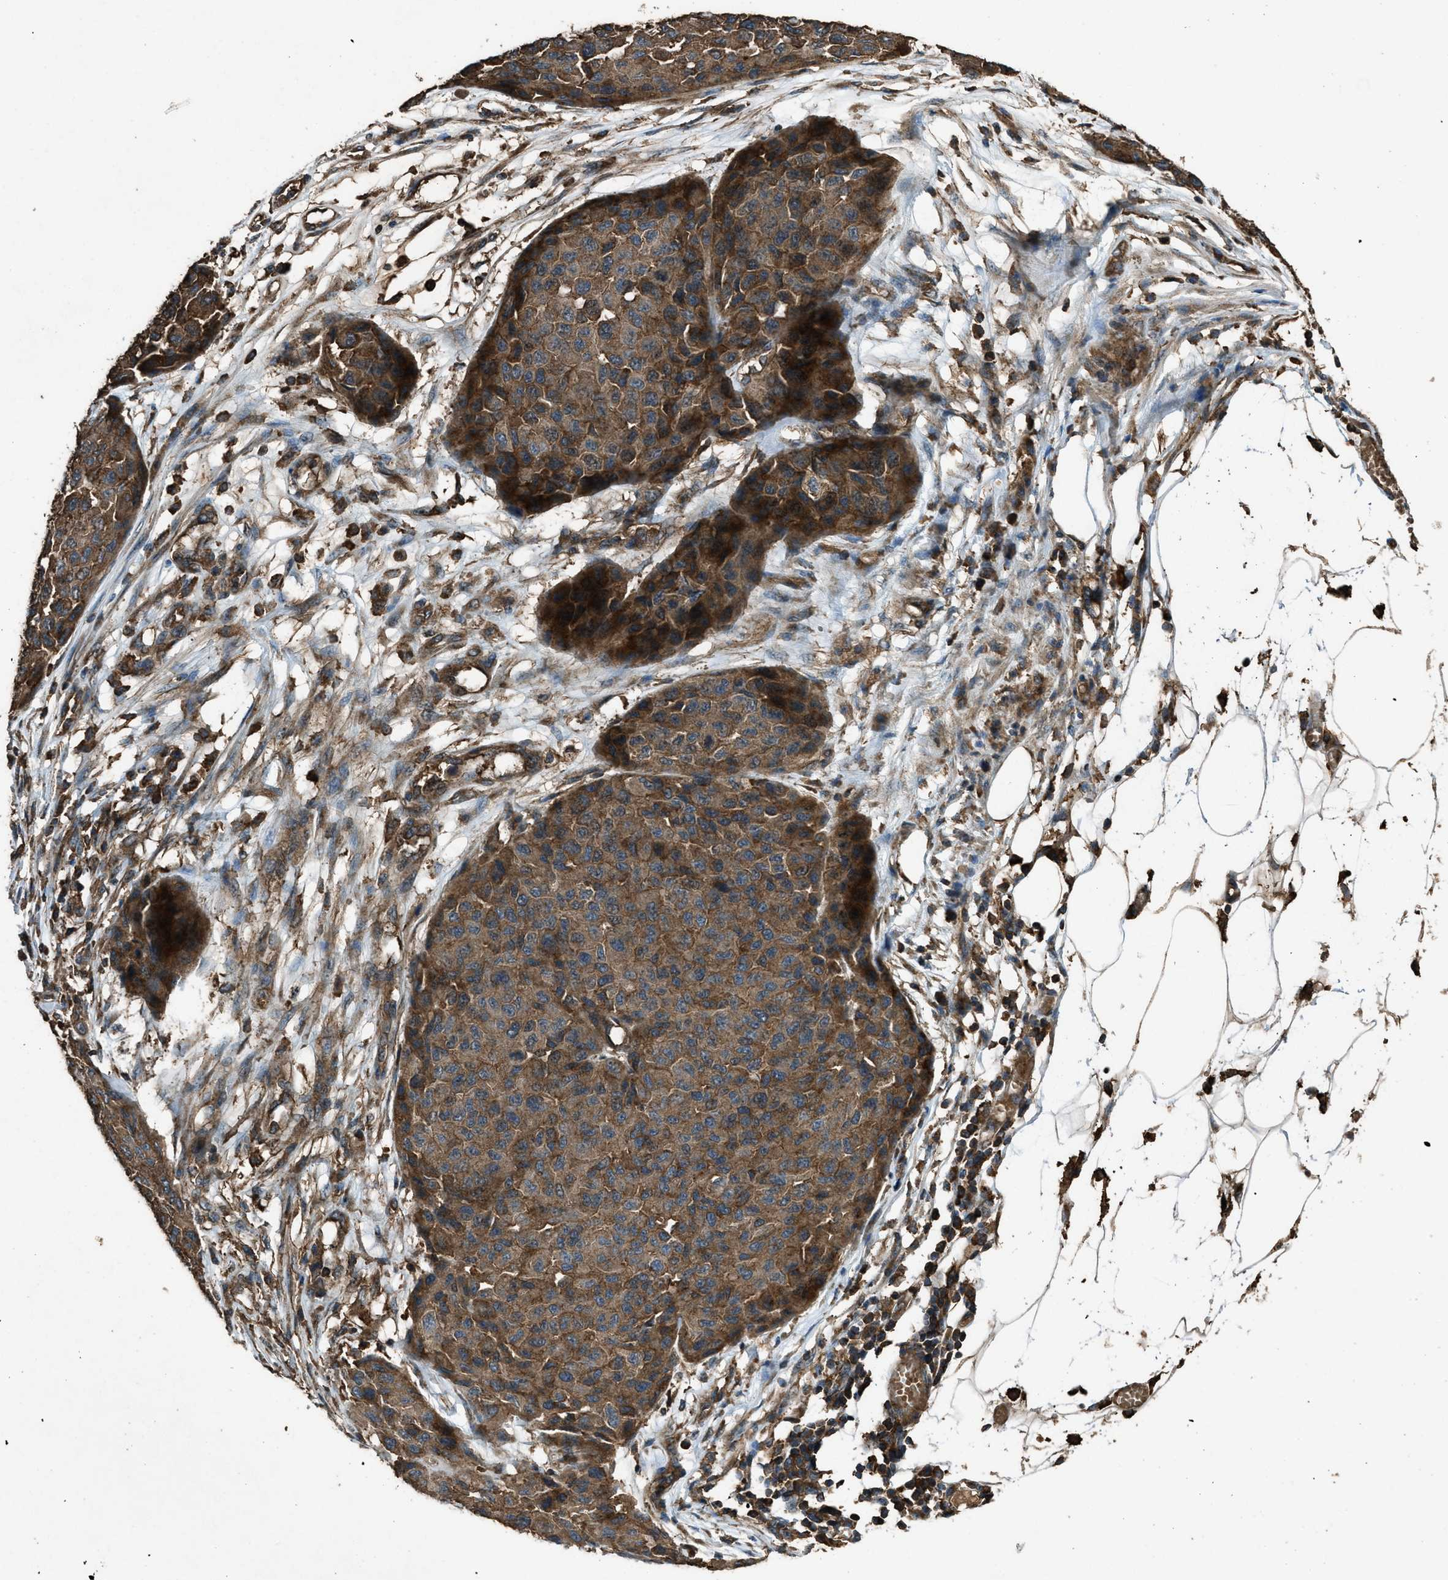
{"staining": {"intensity": "moderate", "quantity": ">75%", "location": "cytoplasmic/membranous"}, "tissue": "melanoma", "cell_type": "Tumor cells", "image_type": "cancer", "snomed": [{"axis": "morphology", "description": "Normal tissue, NOS"}, {"axis": "morphology", "description": "Malignant melanoma, NOS"}, {"axis": "topography", "description": "Skin"}], "caption": "Immunohistochemistry staining of malignant melanoma, which demonstrates medium levels of moderate cytoplasmic/membranous expression in about >75% of tumor cells indicating moderate cytoplasmic/membranous protein positivity. The staining was performed using DAB (brown) for protein detection and nuclei were counterstained in hematoxylin (blue).", "gene": "MAP3K8", "patient": {"sex": "male", "age": 62}}